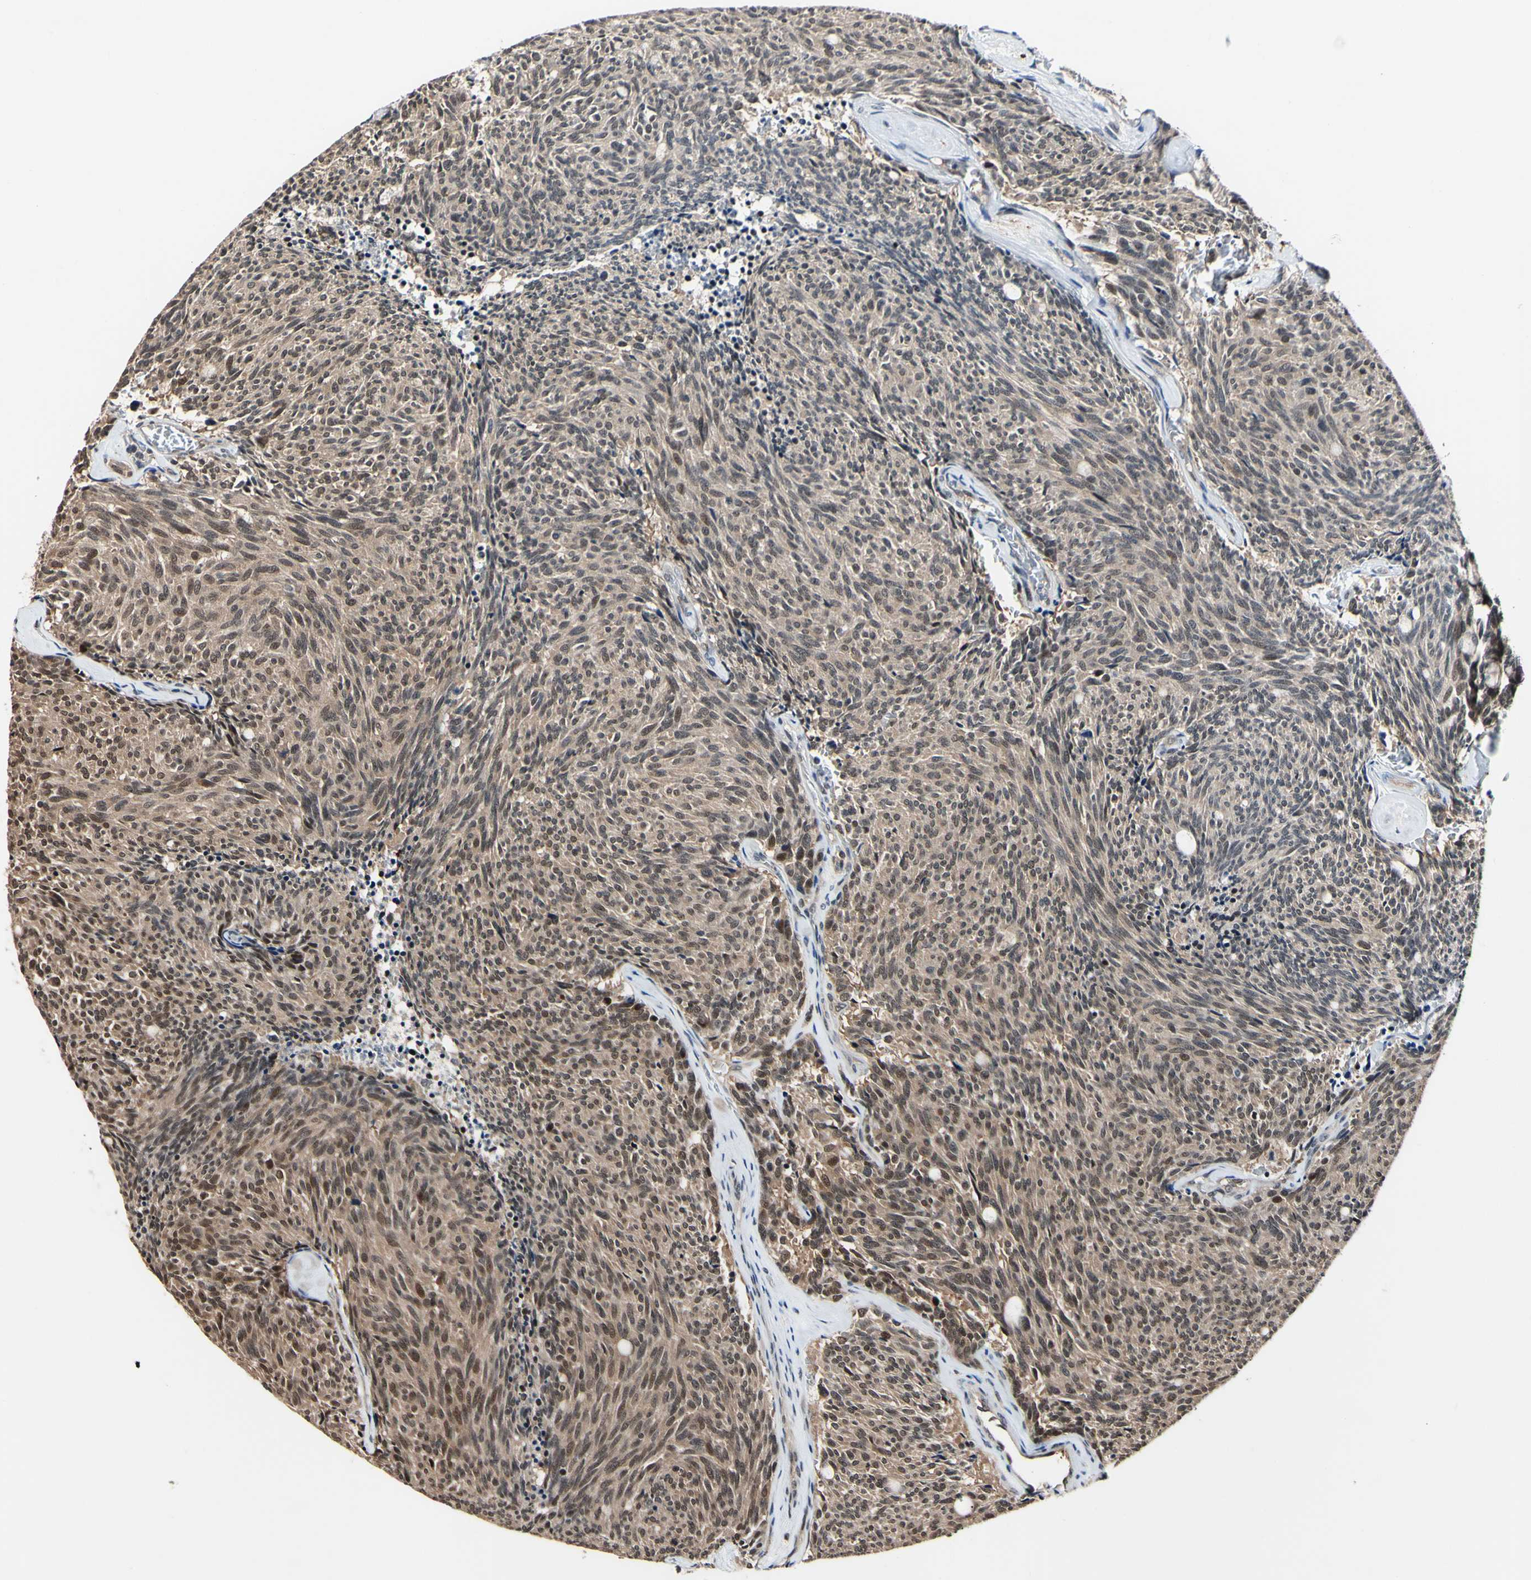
{"staining": {"intensity": "weak", "quantity": ">75%", "location": "cytoplasmic/membranous,nuclear"}, "tissue": "carcinoid", "cell_type": "Tumor cells", "image_type": "cancer", "snomed": [{"axis": "morphology", "description": "Carcinoid, malignant, NOS"}, {"axis": "topography", "description": "Pancreas"}], "caption": "The immunohistochemical stain shows weak cytoplasmic/membranous and nuclear staining in tumor cells of carcinoid (malignant) tissue.", "gene": "PSMD10", "patient": {"sex": "female", "age": 54}}